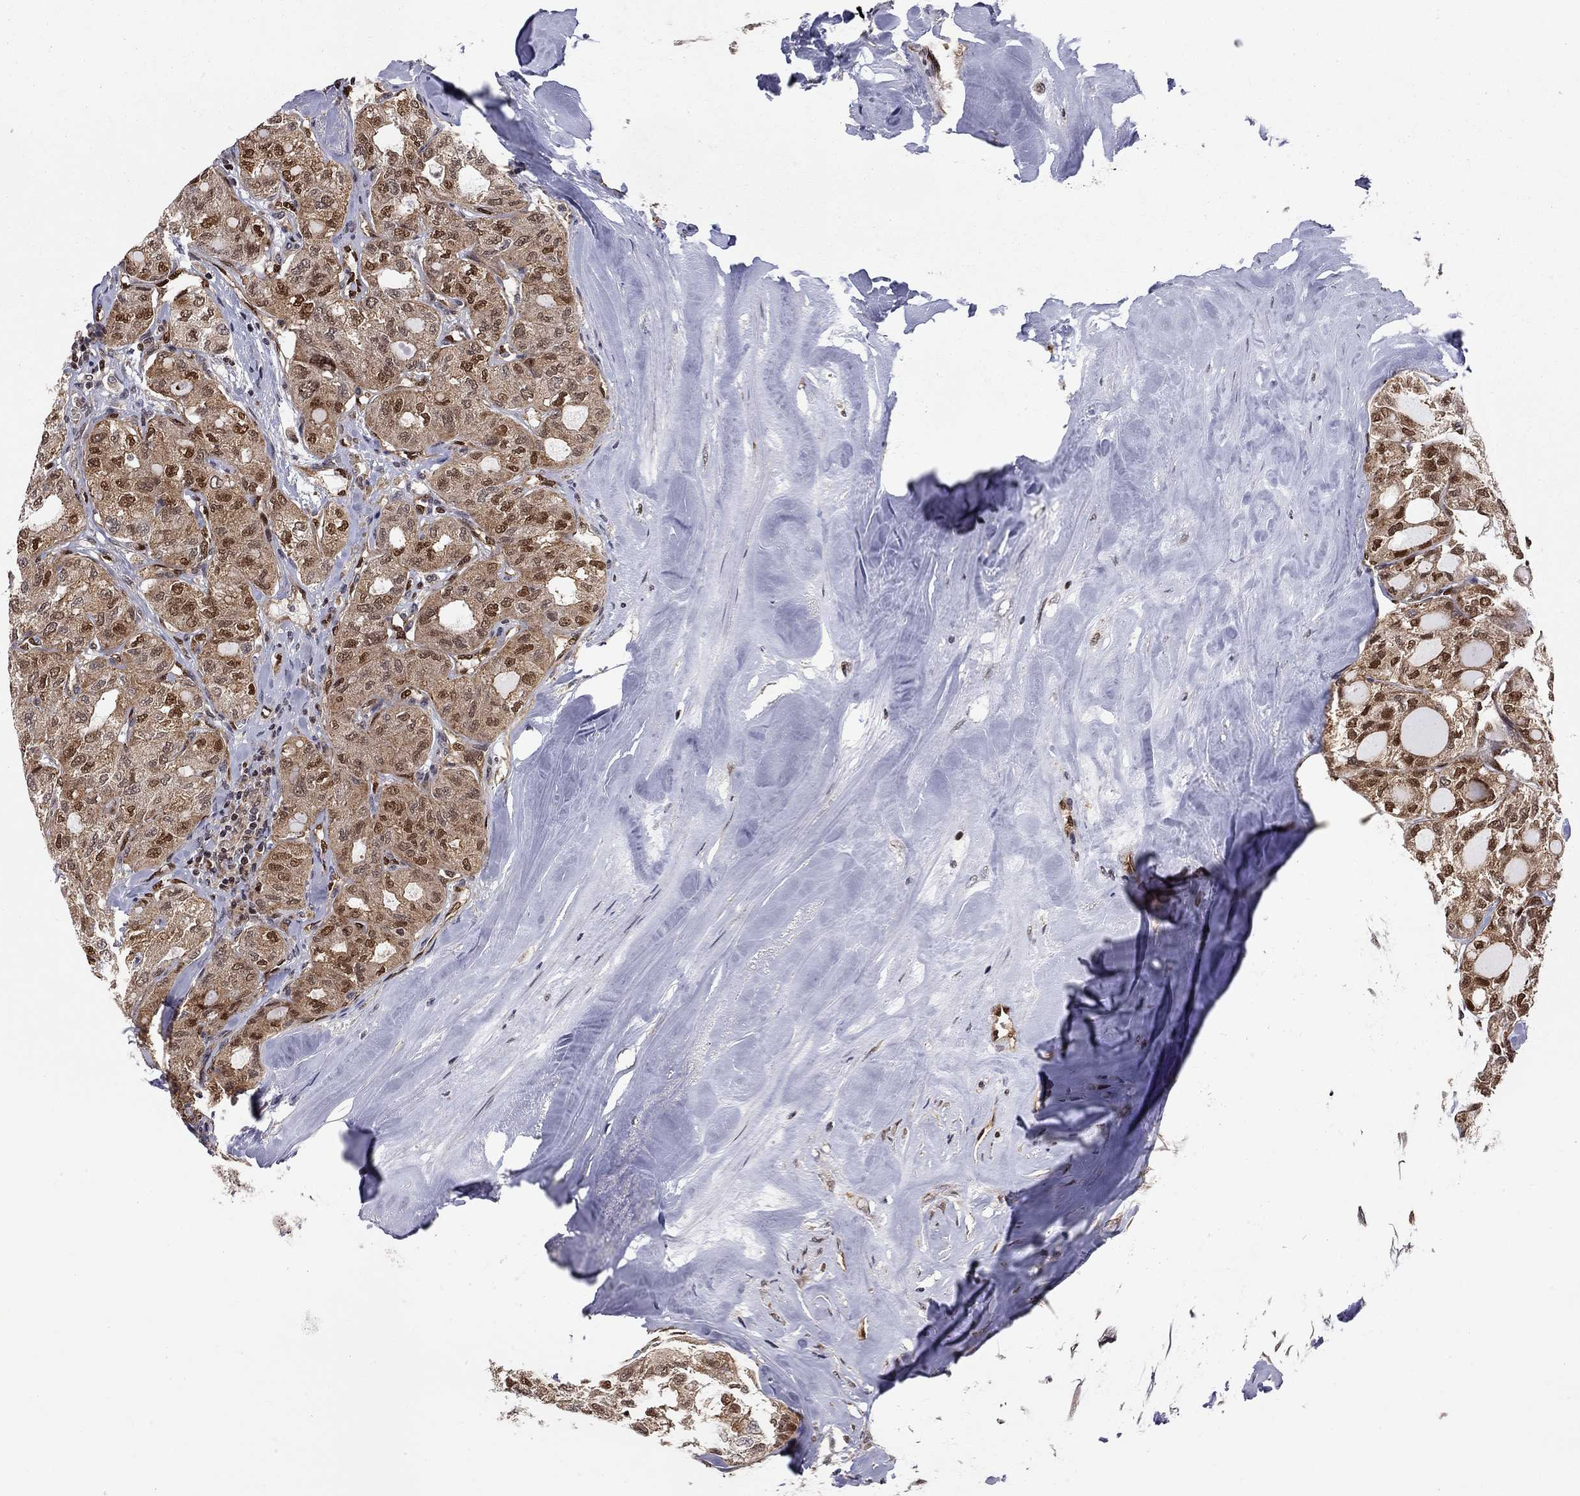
{"staining": {"intensity": "strong", "quantity": "<25%", "location": "nuclear"}, "tissue": "thyroid cancer", "cell_type": "Tumor cells", "image_type": "cancer", "snomed": [{"axis": "morphology", "description": "Follicular adenoma carcinoma, NOS"}, {"axis": "topography", "description": "Thyroid gland"}], "caption": "A high-resolution image shows IHC staining of thyroid cancer (follicular adenoma carcinoma), which exhibits strong nuclear expression in about <25% of tumor cells.", "gene": "ELOB", "patient": {"sex": "male", "age": 75}}